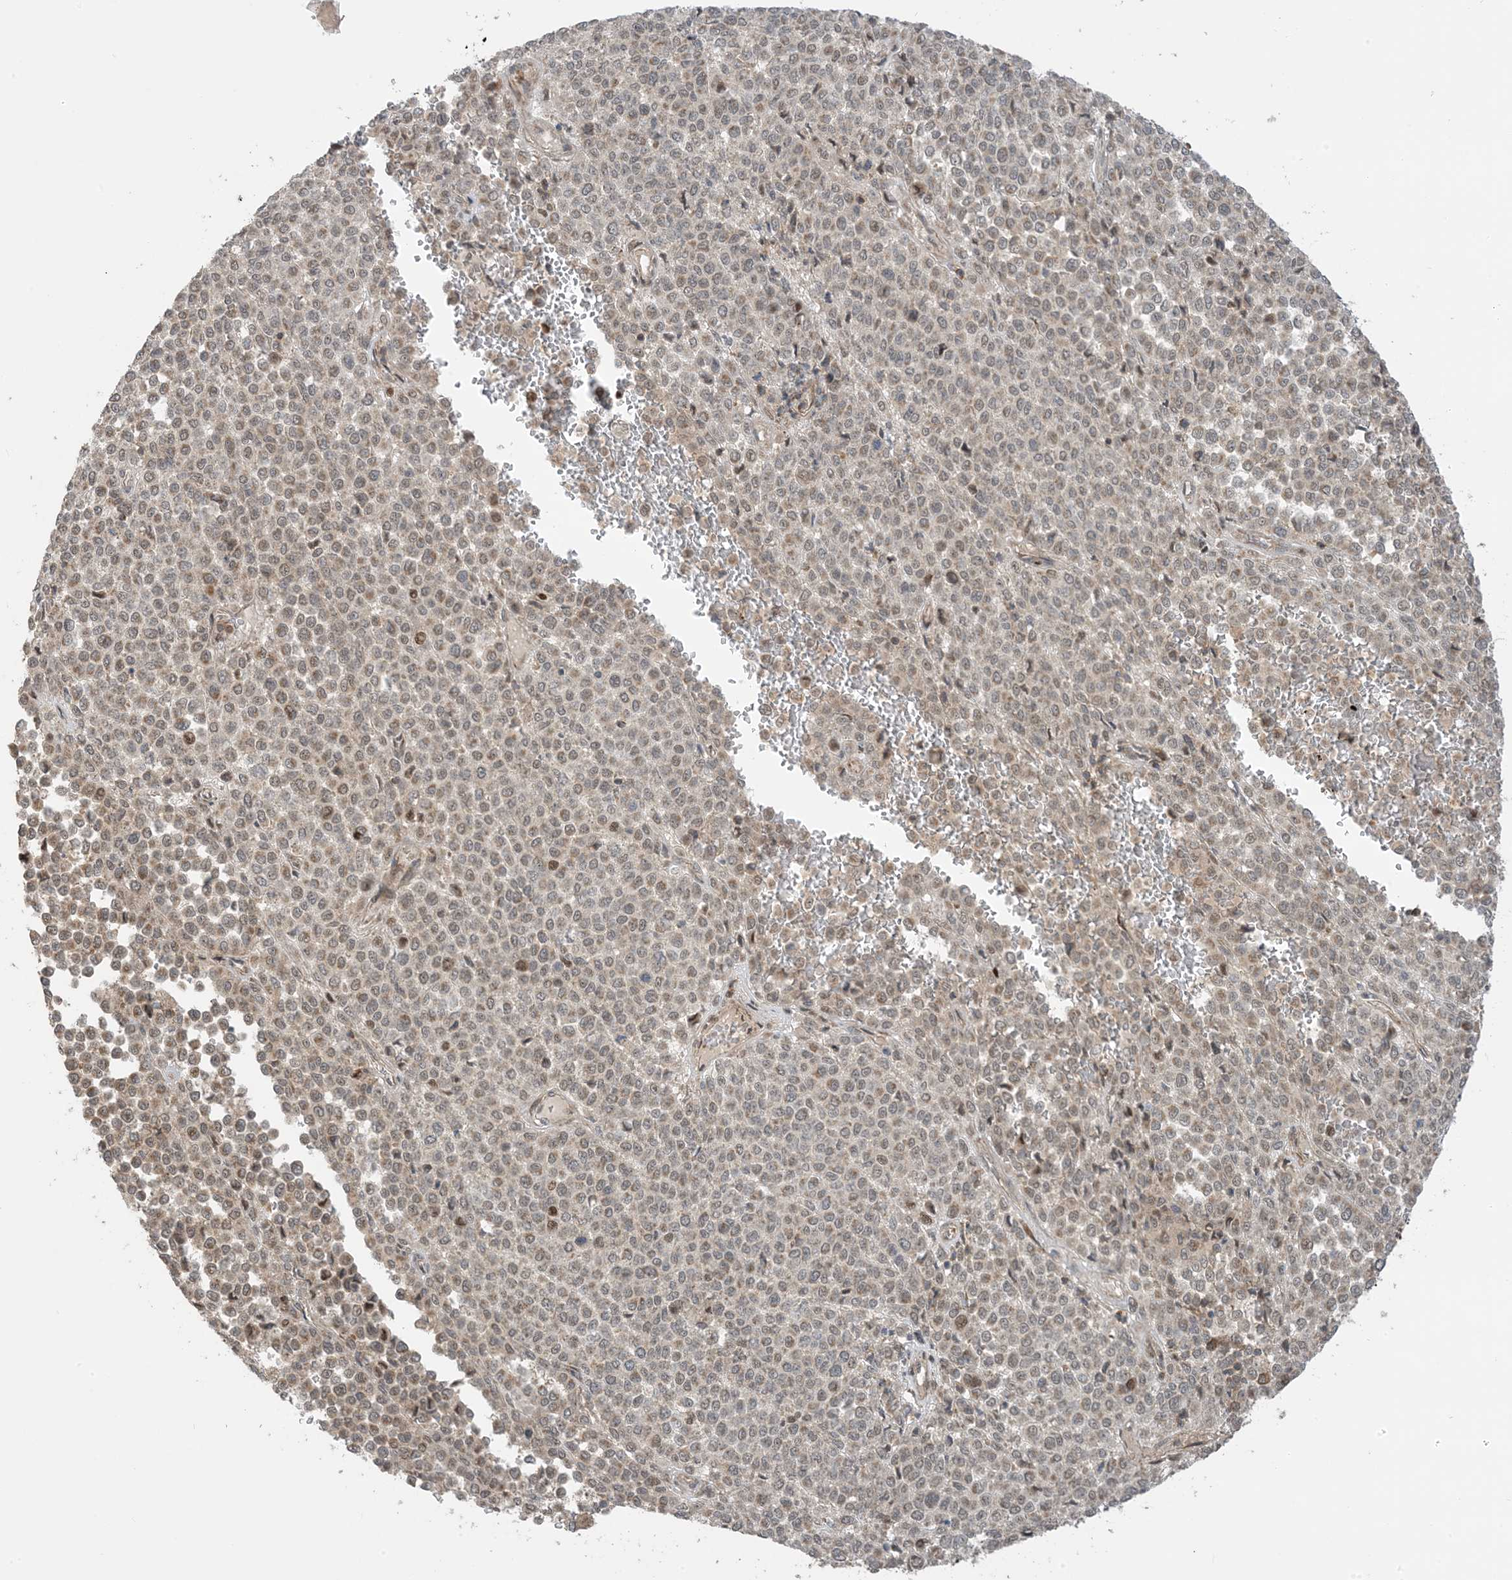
{"staining": {"intensity": "weak", "quantity": "25%-75%", "location": "cytoplasmic/membranous"}, "tissue": "melanoma", "cell_type": "Tumor cells", "image_type": "cancer", "snomed": [{"axis": "morphology", "description": "Malignant melanoma, Metastatic site"}, {"axis": "topography", "description": "Pancreas"}], "caption": "This is an image of IHC staining of melanoma, which shows weak staining in the cytoplasmic/membranous of tumor cells.", "gene": "PHLDB2", "patient": {"sex": "female", "age": 30}}